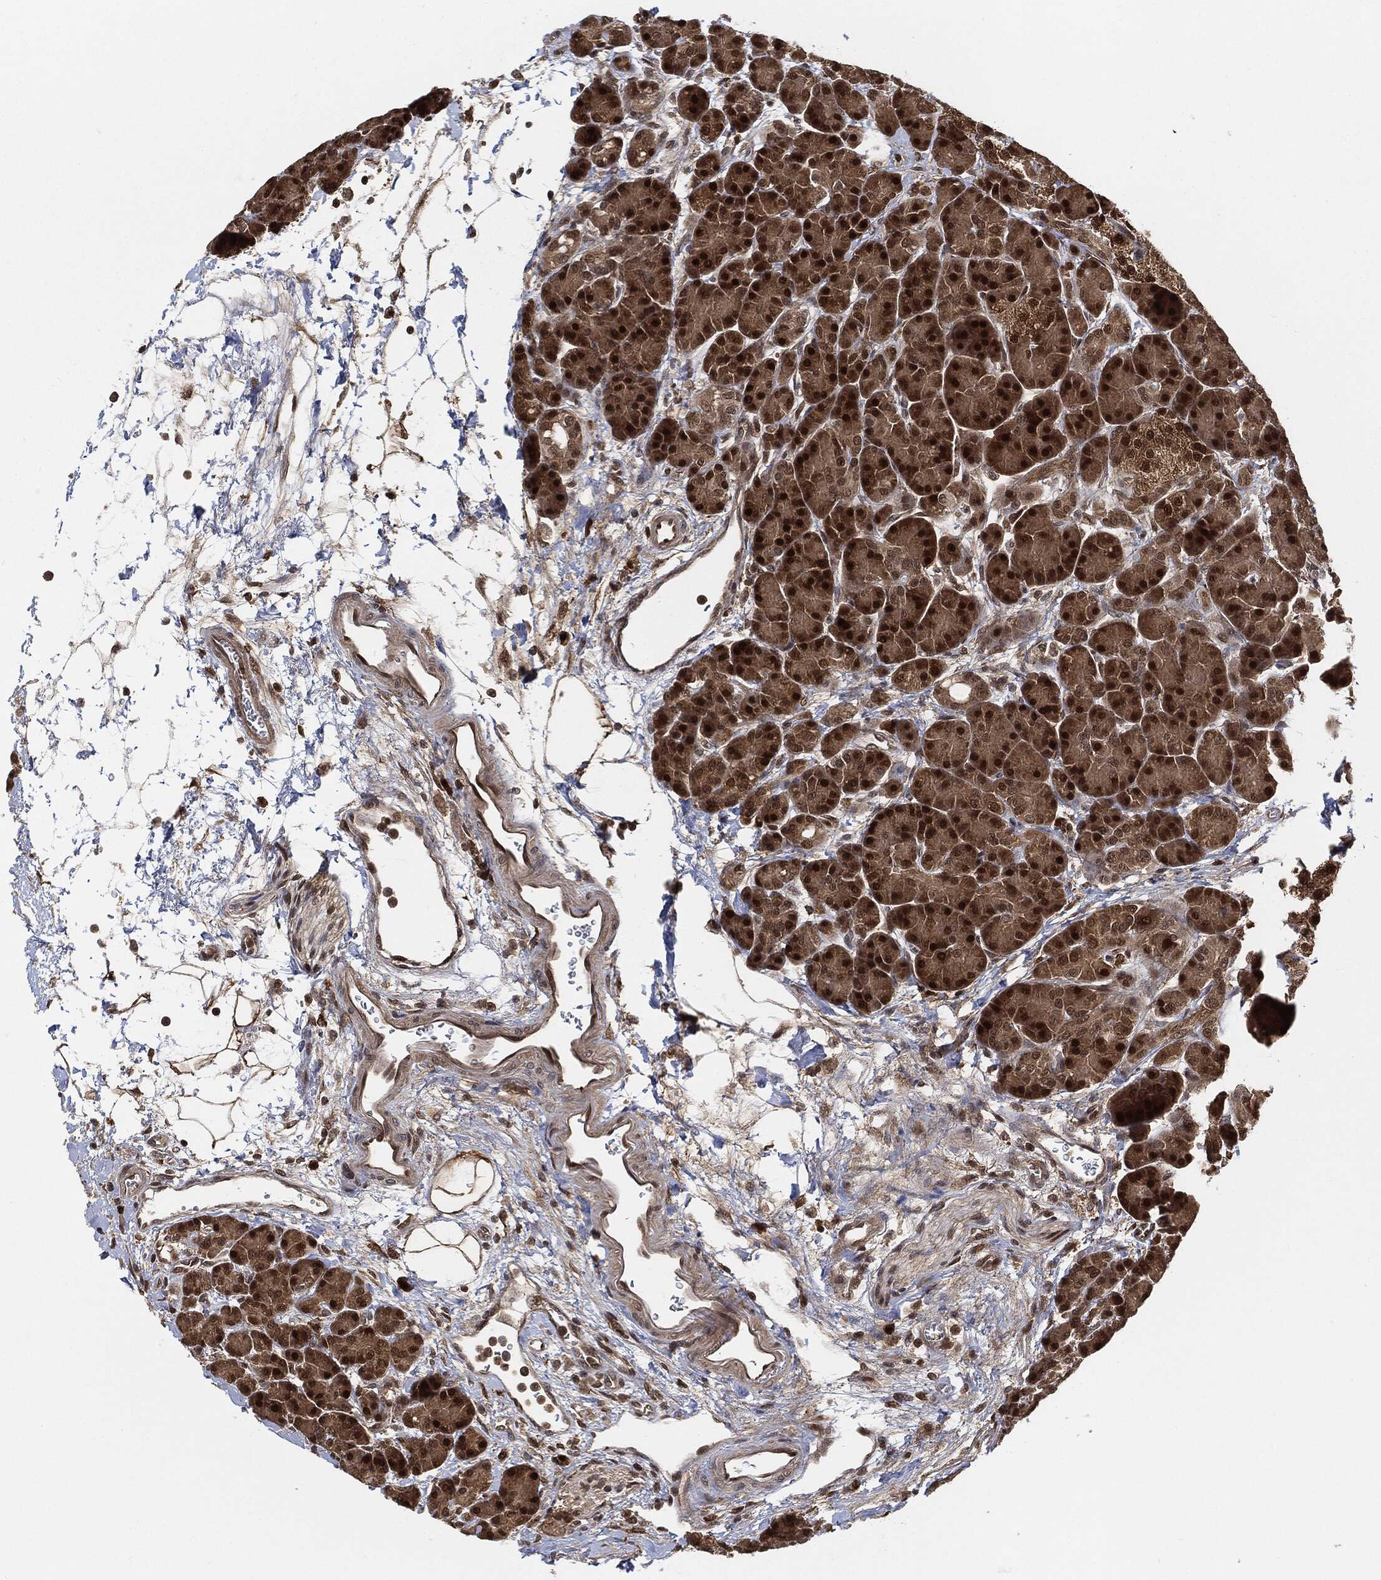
{"staining": {"intensity": "moderate", "quantity": ">75%", "location": "cytoplasmic/membranous,nuclear"}, "tissue": "pancreas", "cell_type": "Exocrine glandular cells", "image_type": "normal", "snomed": [{"axis": "morphology", "description": "Normal tissue, NOS"}, {"axis": "topography", "description": "Pancreas"}], "caption": "A photomicrograph of pancreas stained for a protein exhibits moderate cytoplasmic/membranous,nuclear brown staining in exocrine glandular cells.", "gene": "CUTA", "patient": {"sex": "female", "age": 63}}